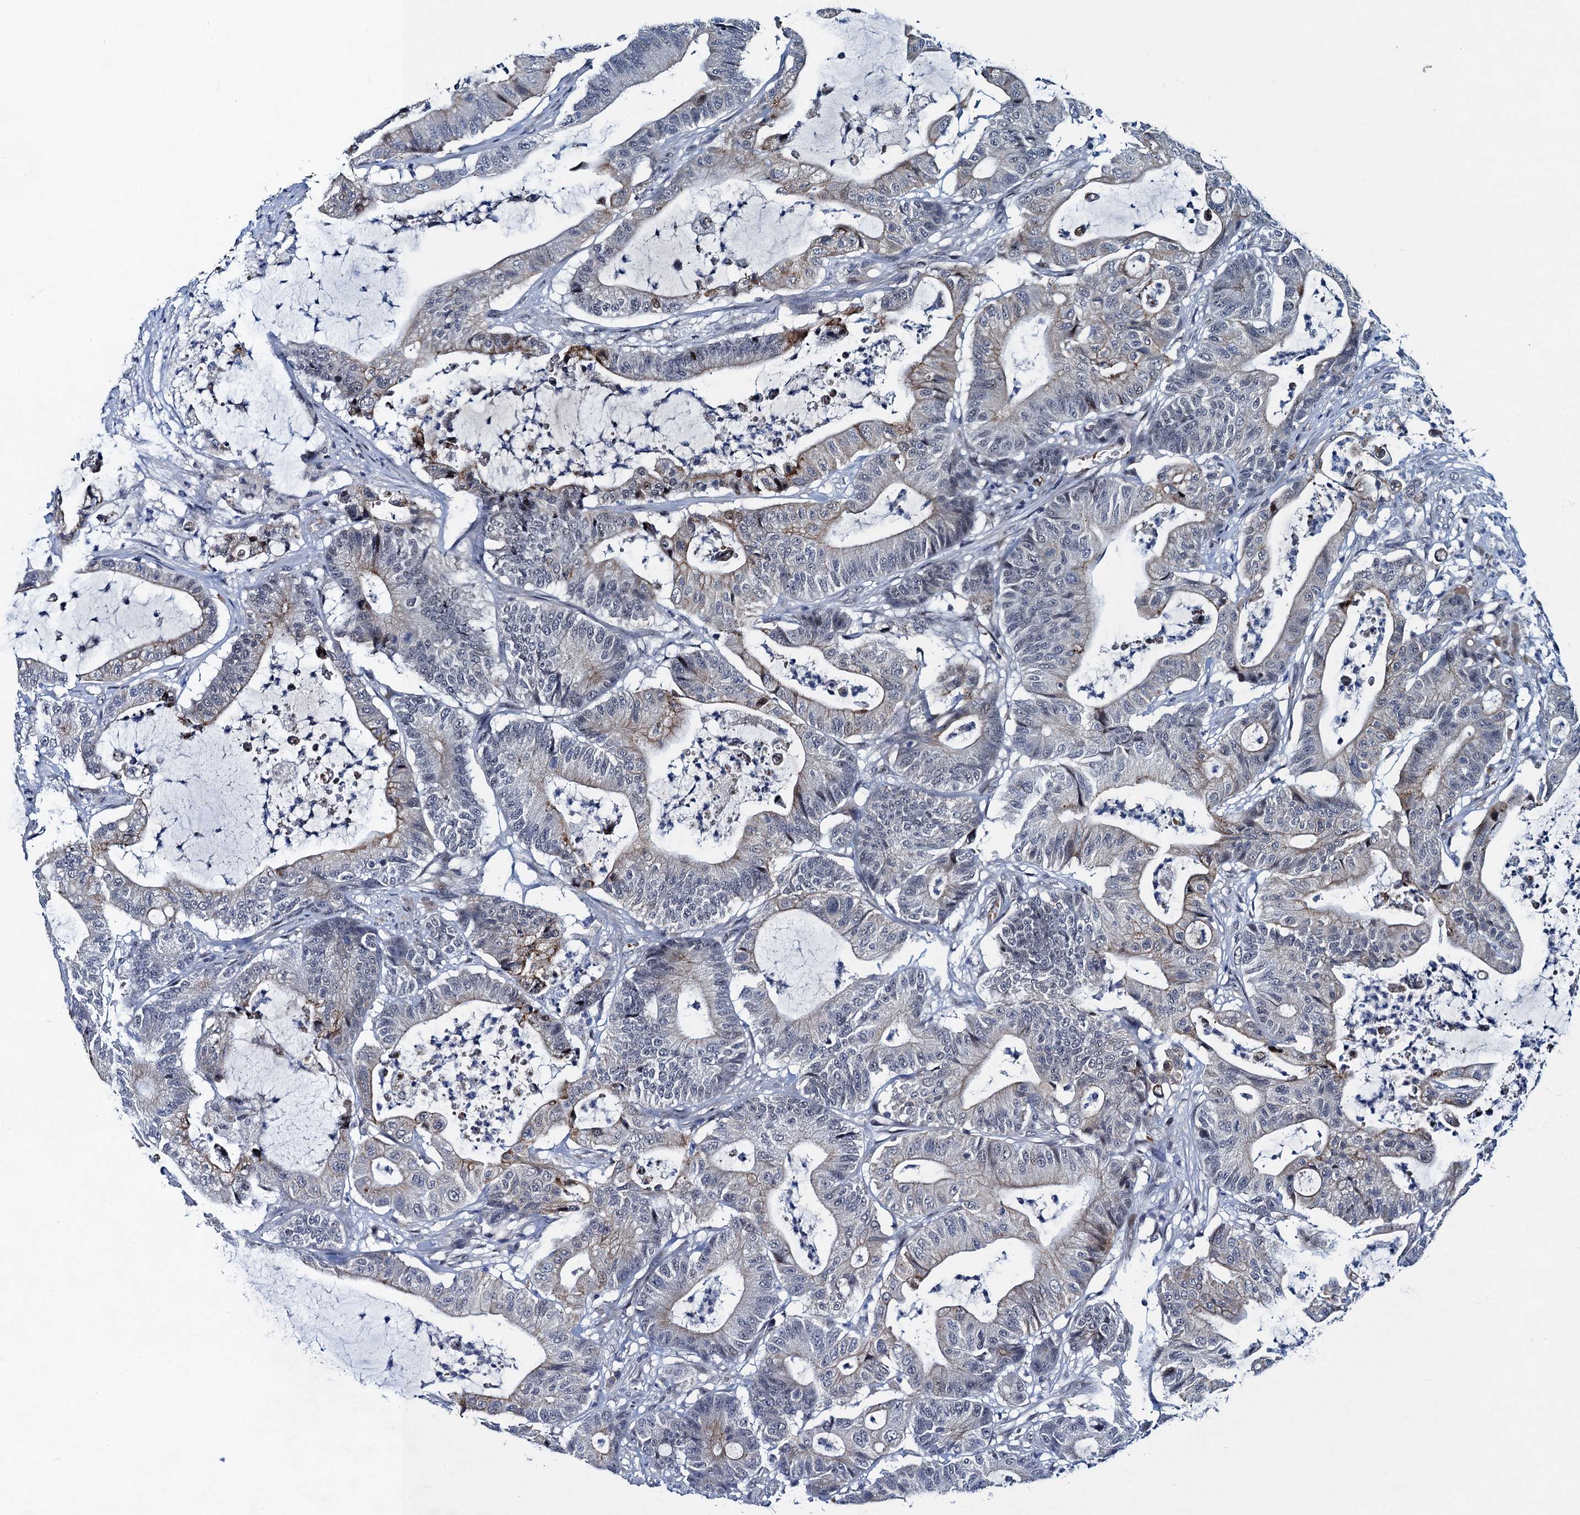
{"staining": {"intensity": "weak", "quantity": "<25%", "location": "cytoplasmic/membranous"}, "tissue": "colorectal cancer", "cell_type": "Tumor cells", "image_type": "cancer", "snomed": [{"axis": "morphology", "description": "Adenocarcinoma, NOS"}, {"axis": "topography", "description": "Colon"}], "caption": "DAB (3,3'-diaminobenzidine) immunohistochemical staining of human colorectal cancer (adenocarcinoma) demonstrates no significant expression in tumor cells.", "gene": "ATOSA", "patient": {"sex": "female", "age": 84}}